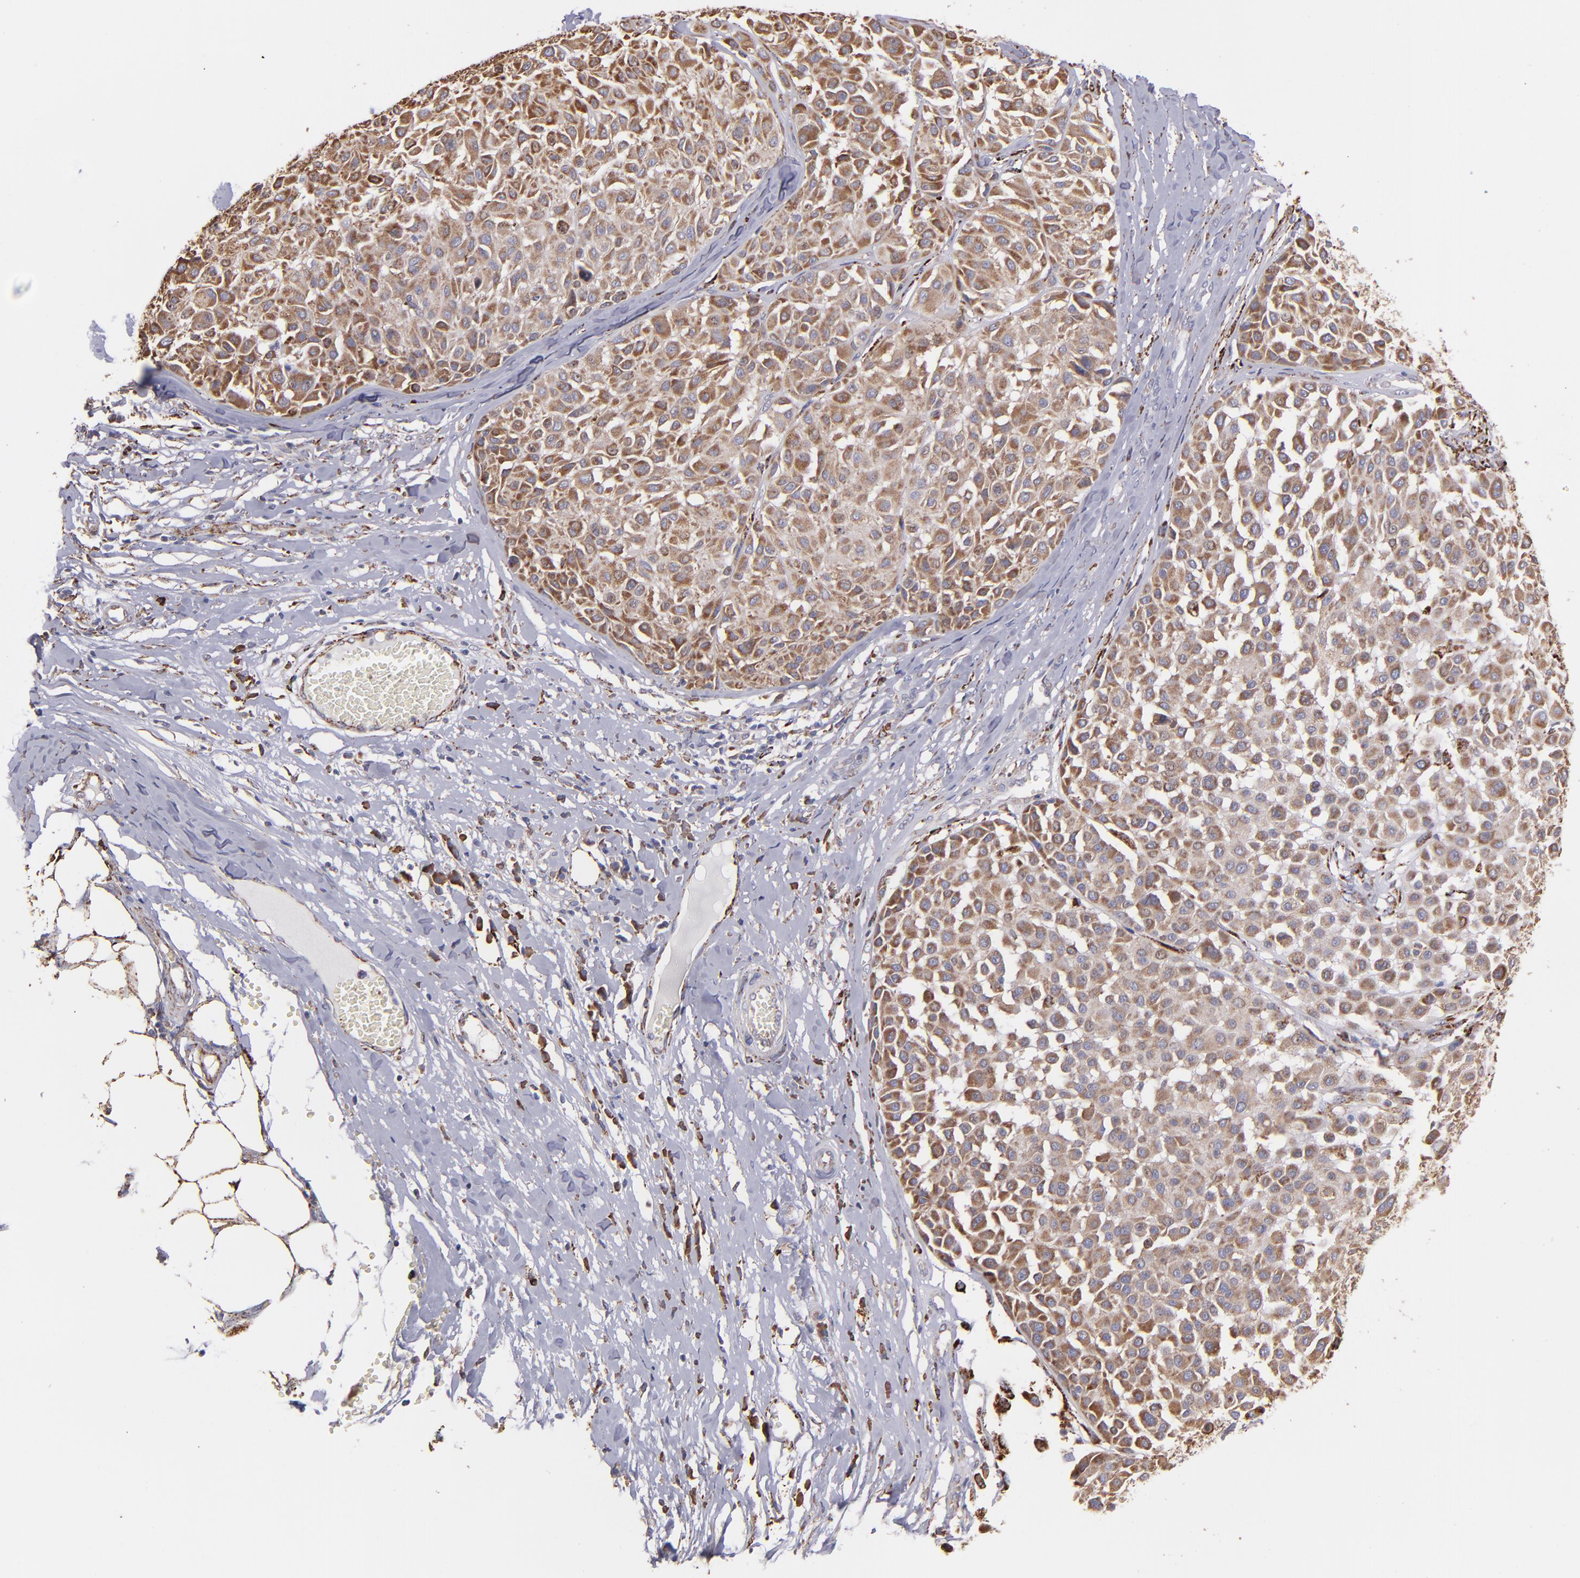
{"staining": {"intensity": "moderate", "quantity": ">75%", "location": "cytoplasmic/membranous"}, "tissue": "melanoma", "cell_type": "Tumor cells", "image_type": "cancer", "snomed": [{"axis": "morphology", "description": "Malignant melanoma, Metastatic site"}, {"axis": "topography", "description": "Soft tissue"}], "caption": "Immunohistochemistry of malignant melanoma (metastatic site) displays medium levels of moderate cytoplasmic/membranous positivity in about >75% of tumor cells. (DAB (3,3'-diaminobenzidine) IHC with brightfield microscopy, high magnification).", "gene": "MAOB", "patient": {"sex": "male", "age": 41}}